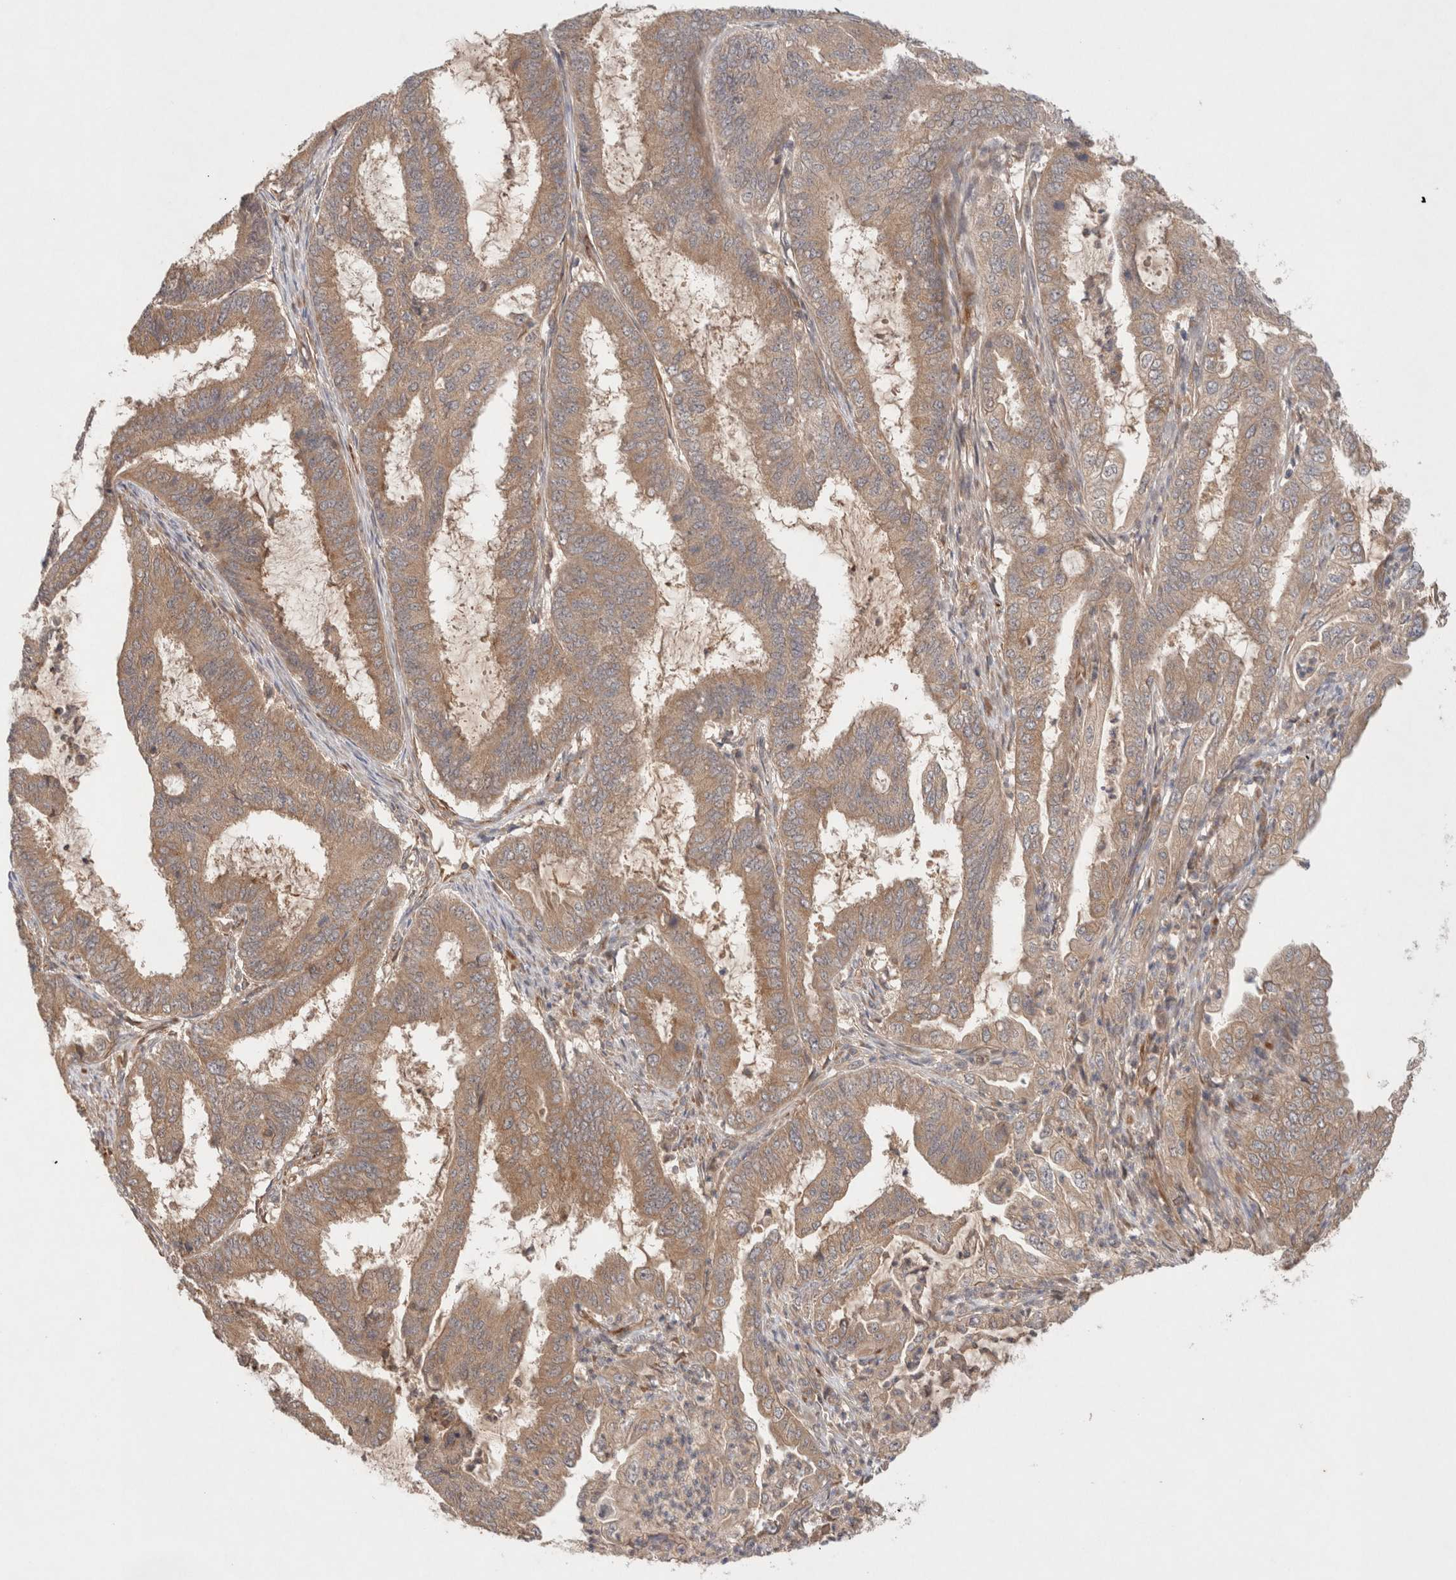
{"staining": {"intensity": "moderate", "quantity": ">75%", "location": "cytoplasmic/membranous"}, "tissue": "endometrial cancer", "cell_type": "Tumor cells", "image_type": "cancer", "snomed": [{"axis": "morphology", "description": "Adenocarcinoma, NOS"}, {"axis": "topography", "description": "Endometrium"}], "caption": "A medium amount of moderate cytoplasmic/membranous positivity is appreciated in approximately >75% of tumor cells in endometrial cancer tissue. (DAB = brown stain, brightfield microscopy at high magnification).", "gene": "KLHL20", "patient": {"sex": "female", "age": 51}}